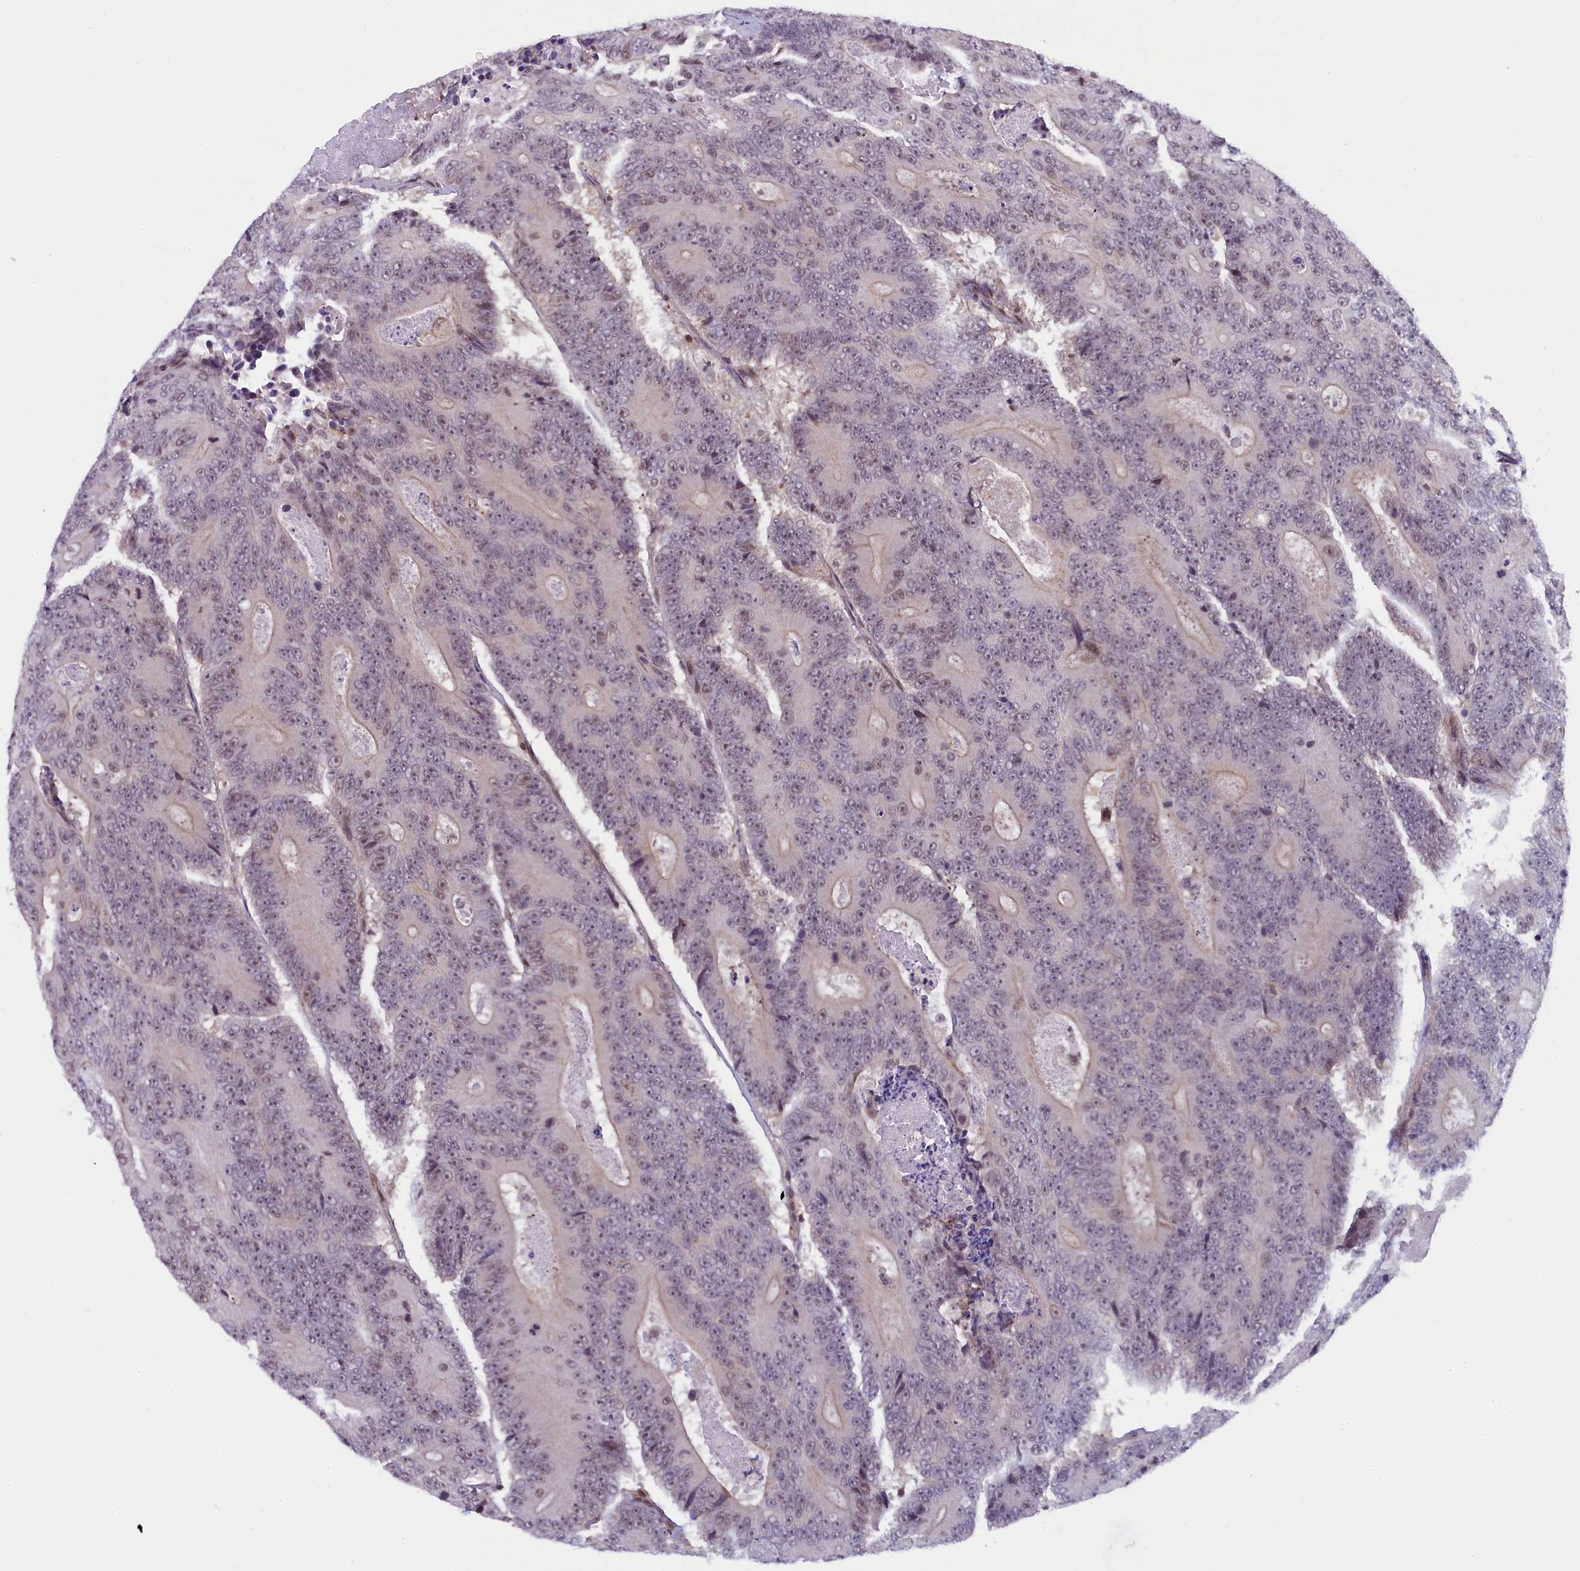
{"staining": {"intensity": "weak", "quantity": "<25%", "location": "nuclear"}, "tissue": "colorectal cancer", "cell_type": "Tumor cells", "image_type": "cancer", "snomed": [{"axis": "morphology", "description": "Adenocarcinoma, NOS"}, {"axis": "topography", "description": "Colon"}], "caption": "An image of human colorectal adenocarcinoma is negative for staining in tumor cells.", "gene": "FCHO1", "patient": {"sex": "male", "age": 83}}